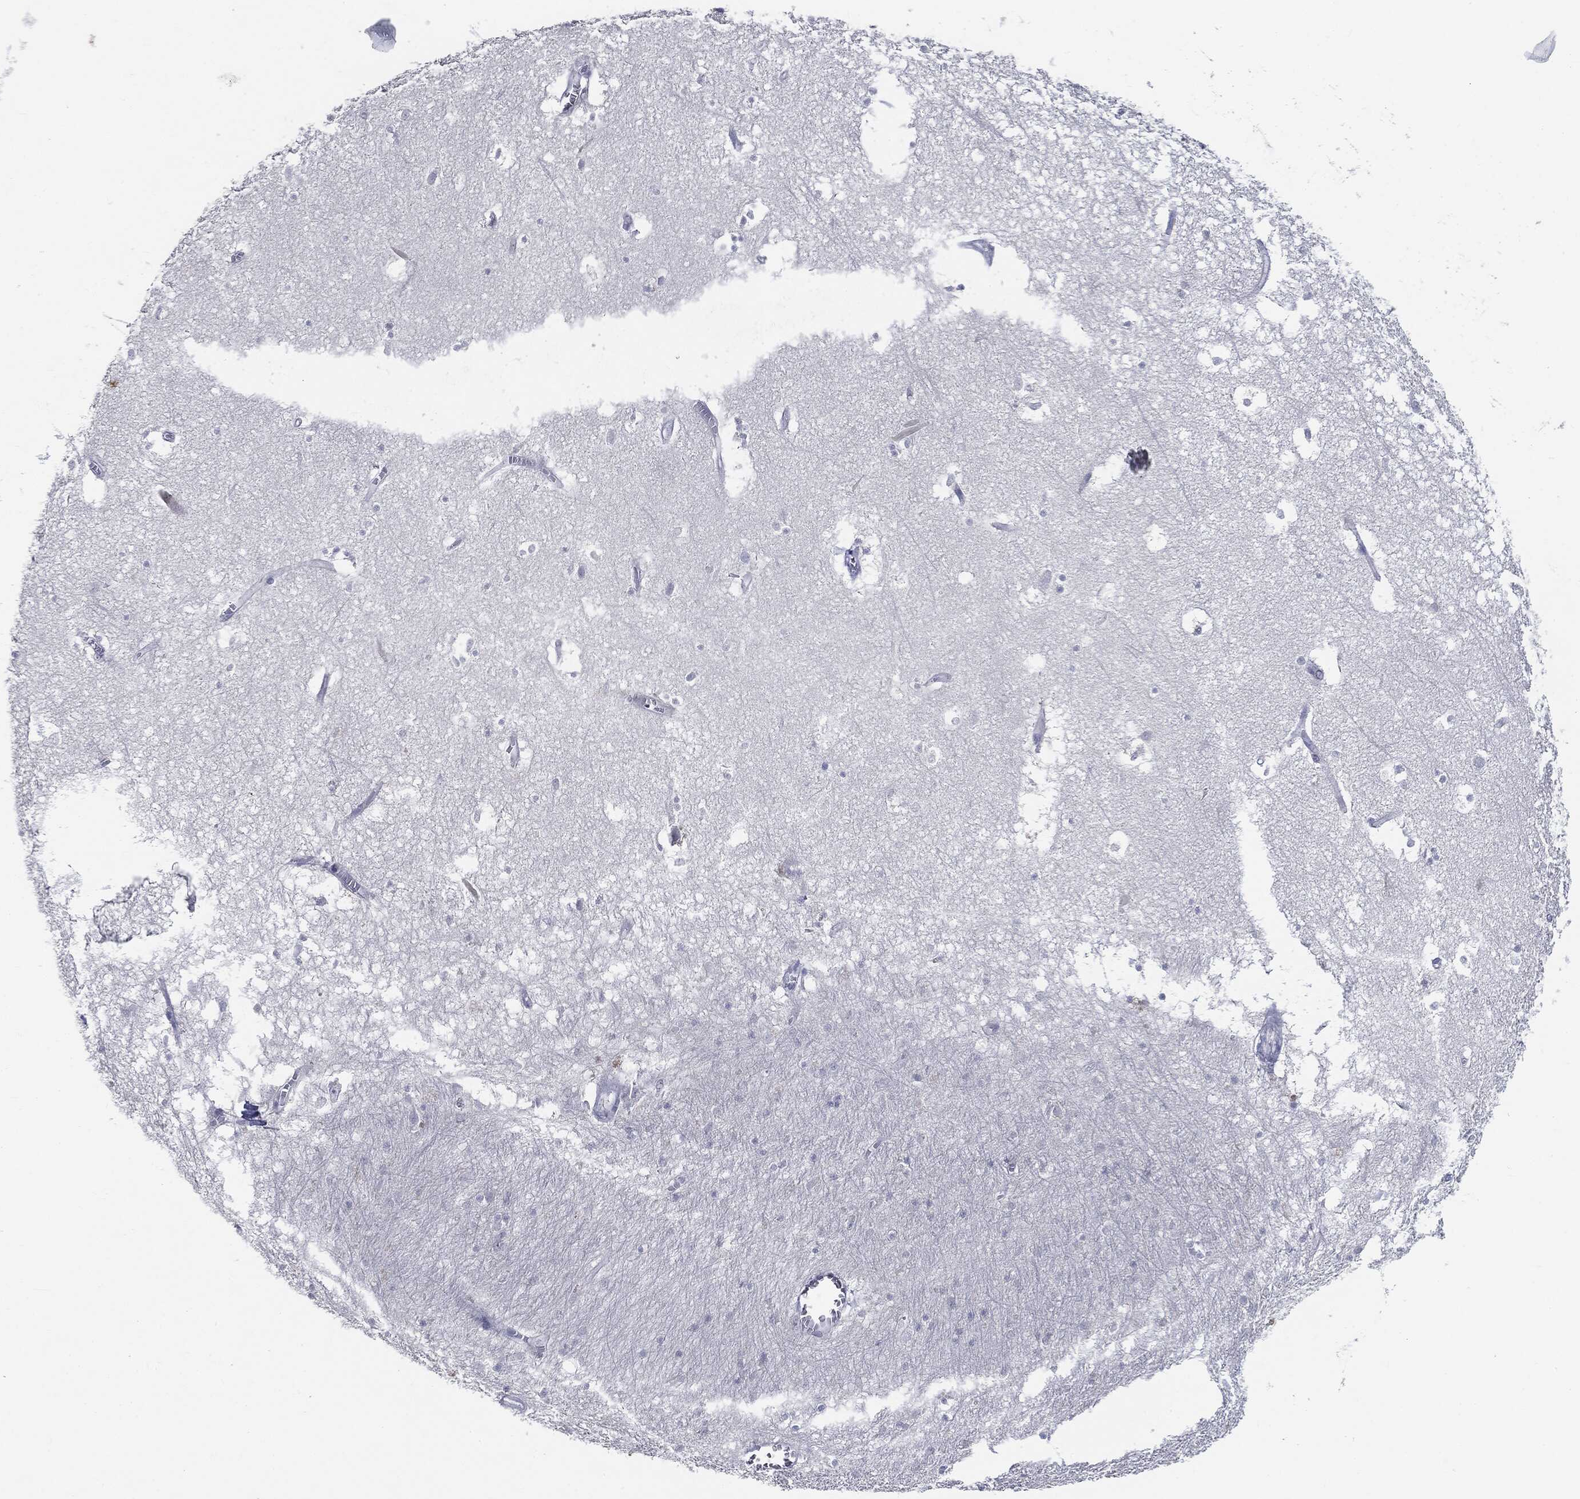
{"staining": {"intensity": "negative", "quantity": "none", "location": "none"}, "tissue": "hippocampus", "cell_type": "Glial cells", "image_type": "normal", "snomed": [{"axis": "morphology", "description": "Normal tissue, NOS"}, {"axis": "topography", "description": "Hippocampus"}], "caption": "The image shows no staining of glial cells in unremarkable hippocampus.", "gene": "CGB1", "patient": {"sex": "female", "age": 64}}